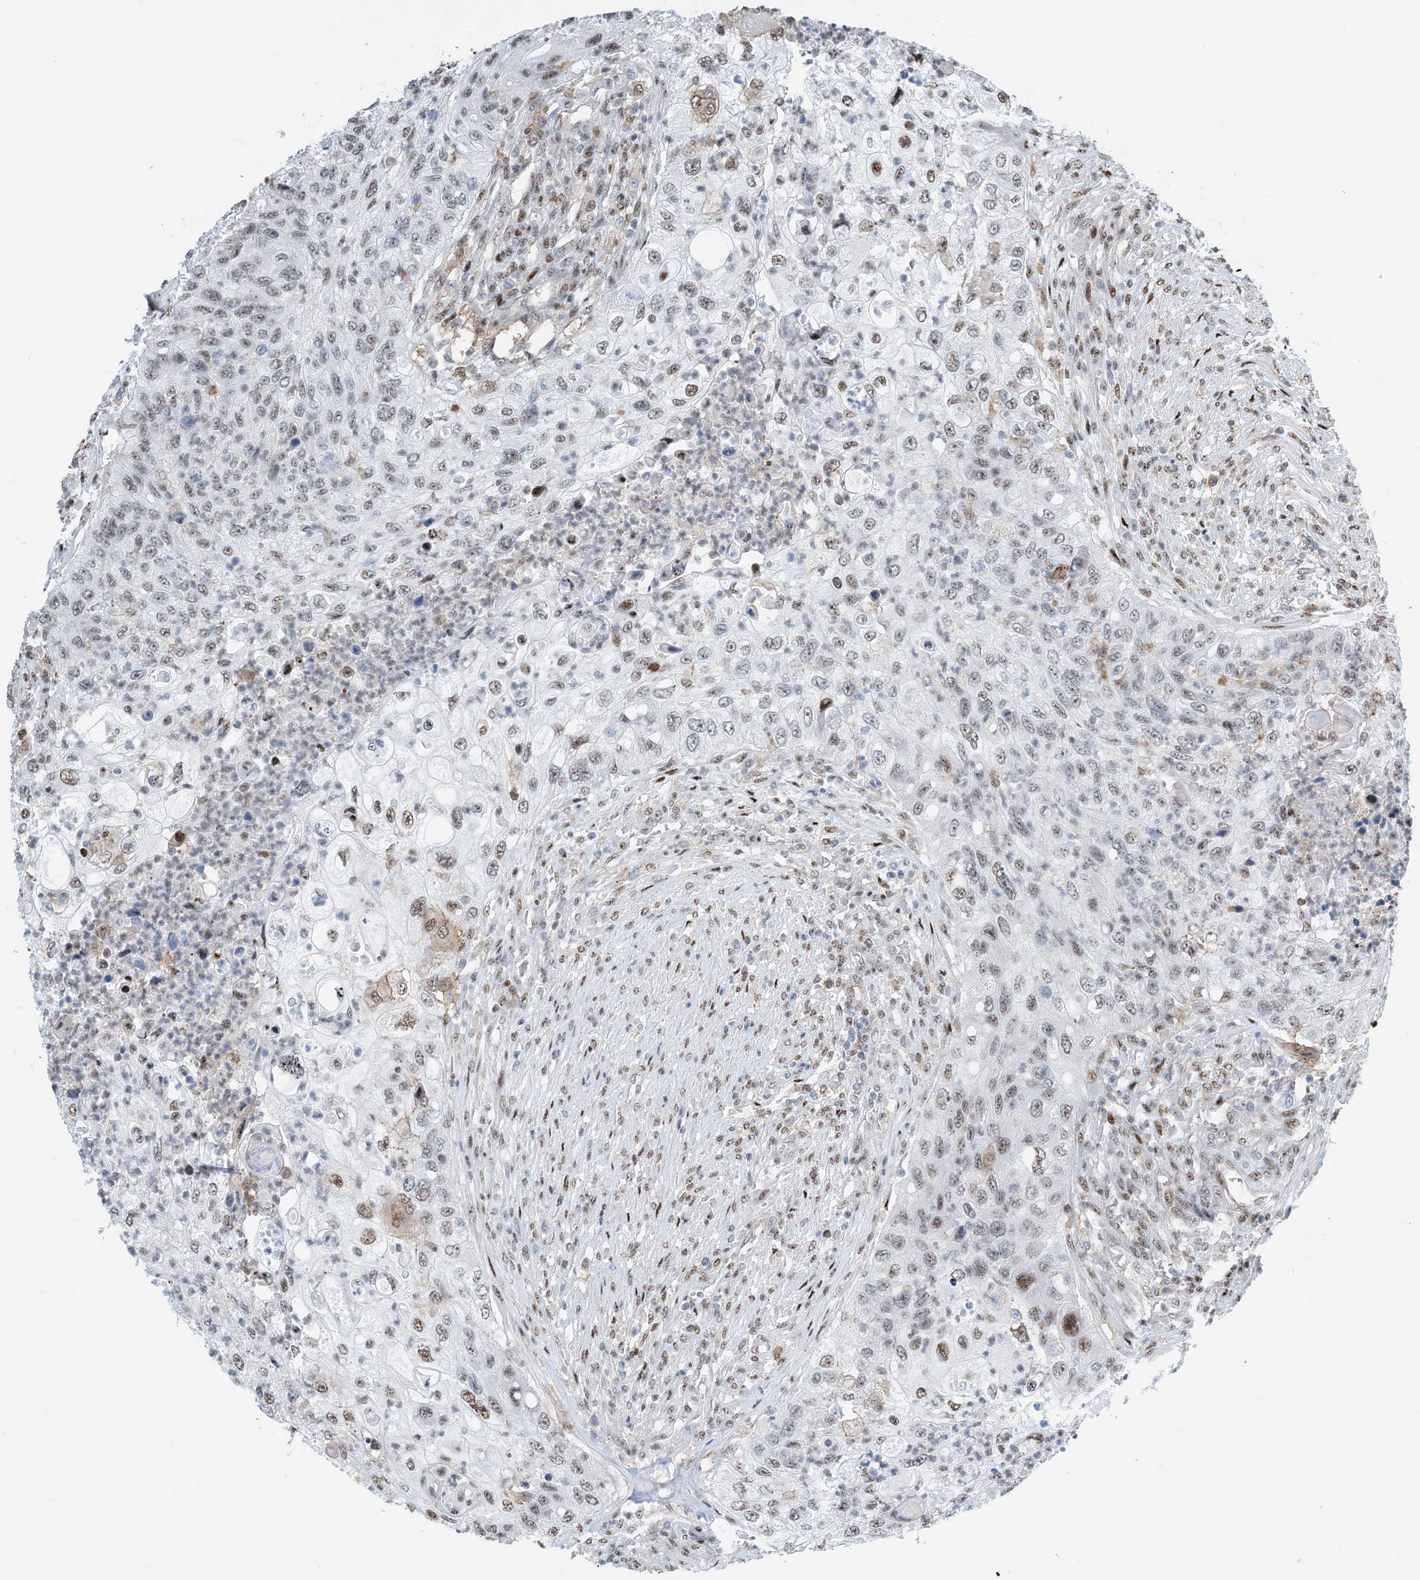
{"staining": {"intensity": "moderate", "quantity": "<25%", "location": "nuclear"}, "tissue": "urothelial cancer", "cell_type": "Tumor cells", "image_type": "cancer", "snomed": [{"axis": "morphology", "description": "Urothelial carcinoma, High grade"}, {"axis": "topography", "description": "Urinary bladder"}], "caption": "A micrograph showing moderate nuclear expression in about <25% of tumor cells in urothelial carcinoma (high-grade), as visualized by brown immunohistochemical staining.", "gene": "HEMK1", "patient": {"sex": "female", "age": 60}}